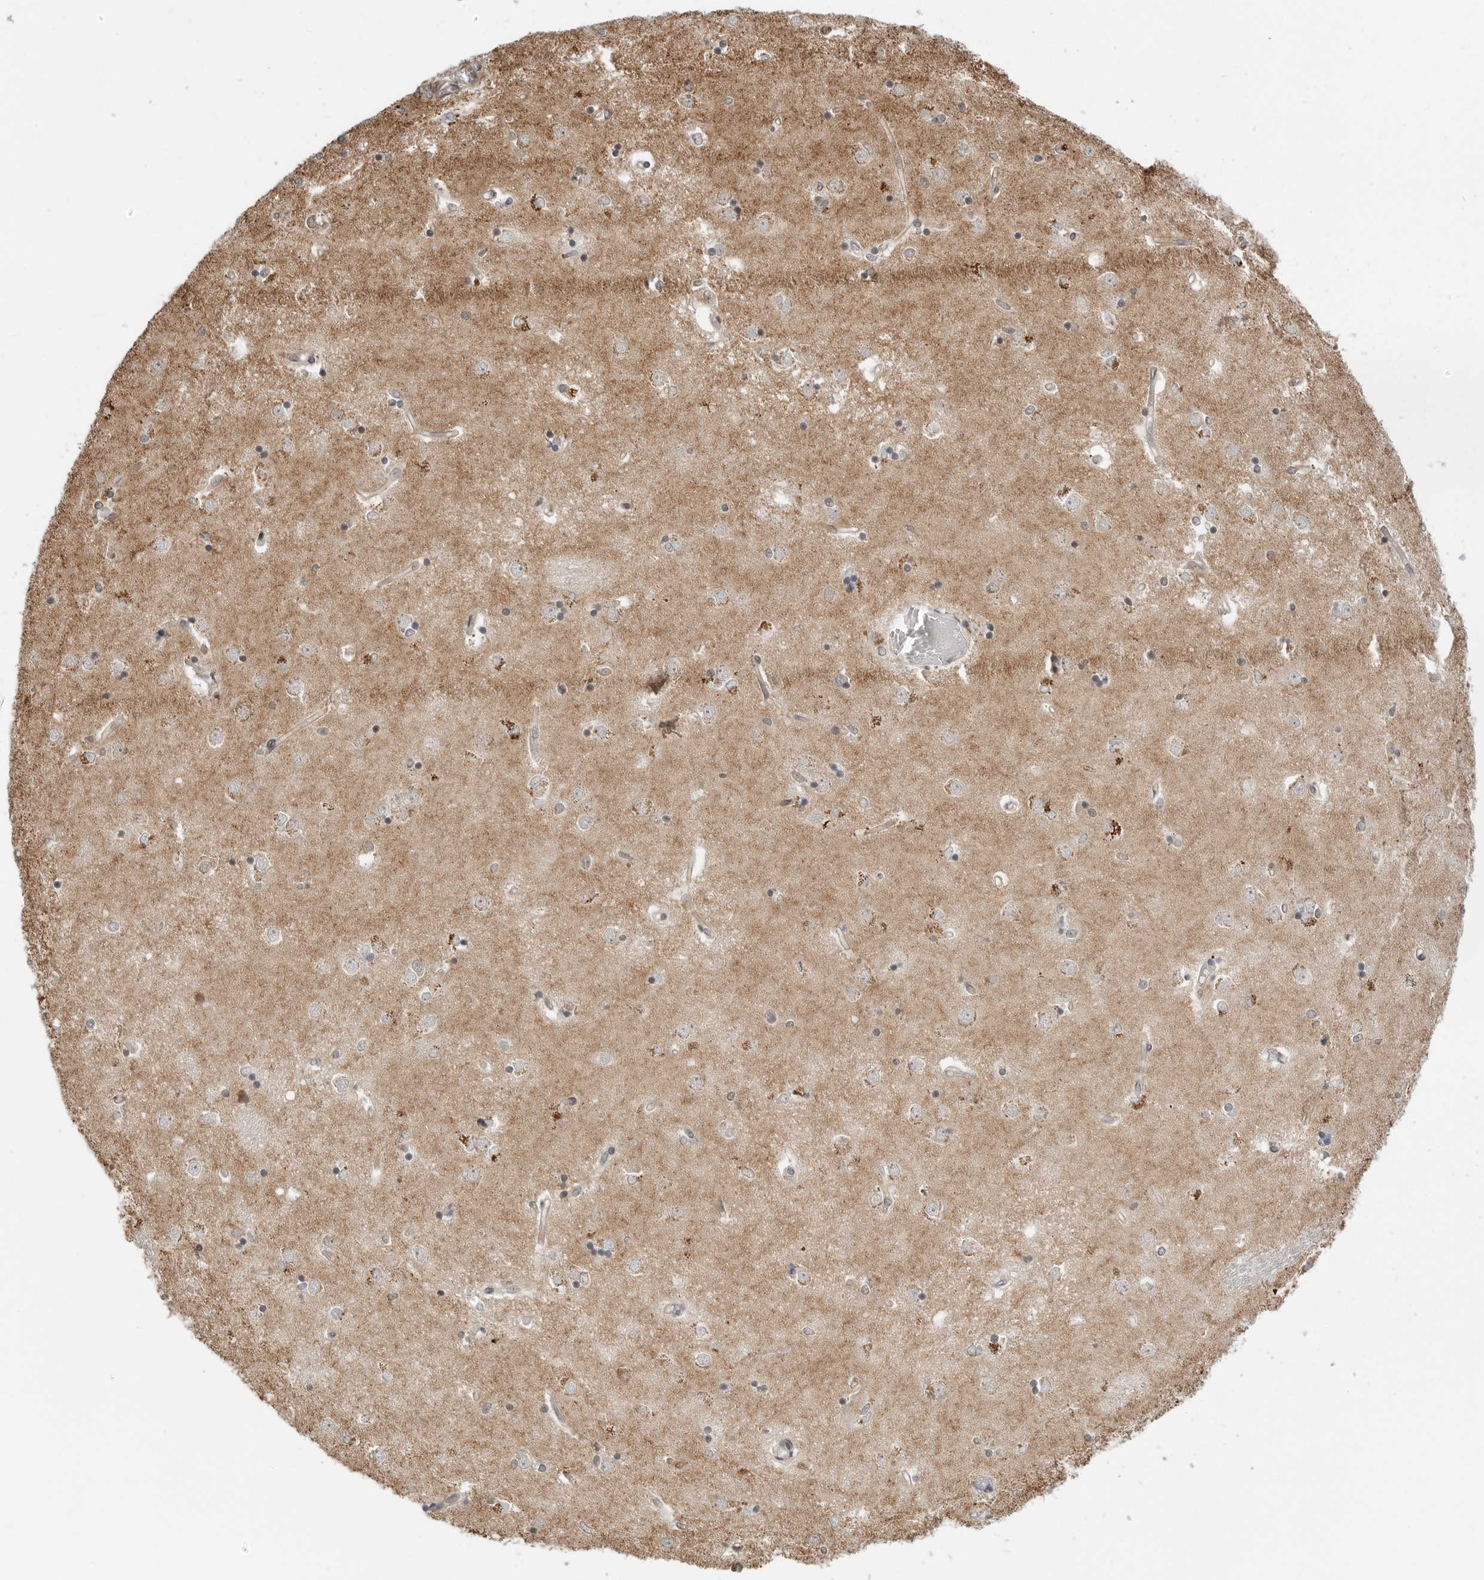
{"staining": {"intensity": "weak", "quantity": "<25%", "location": "cytoplasmic/membranous"}, "tissue": "caudate", "cell_type": "Glial cells", "image_type": "normal", "snomed": [{"axis": "morphology", "description": "Normal tissue, NOS"}, {"axis": "topography", "description": "Lateral ventricle wall"}], "caption": "Normal caudate was stained to show a protein in brown. There is no significant staining in glial cells. (Immunohistochemistry, brightfield microscopy, high magnification).", "gene": "PEX2", "patient": {"sex": "male", "age": 45}}